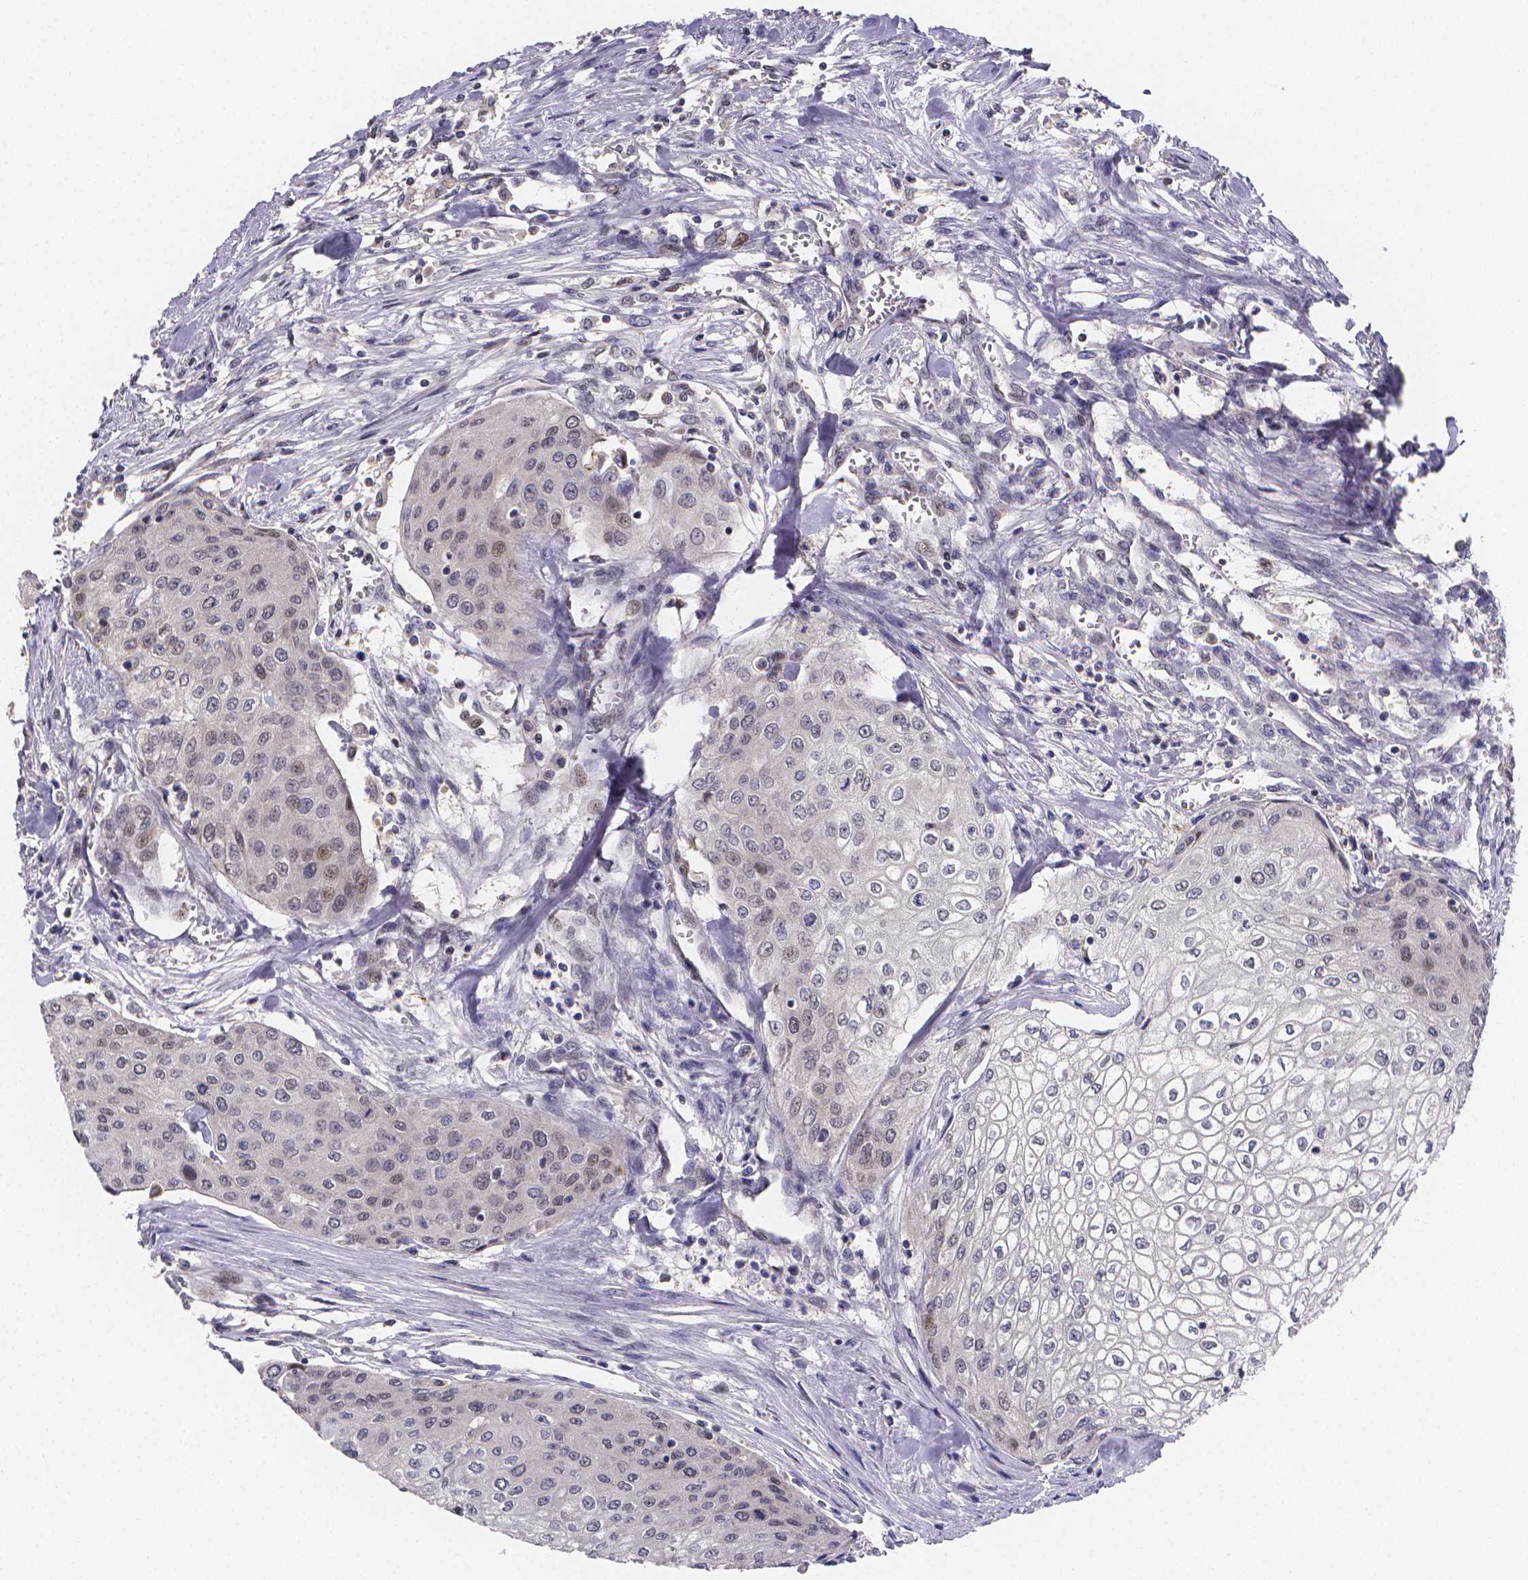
{"staining": {"intensity": "negative", "quantity": "none", "location": "none"}, "tissue": "urothelial cancer", "cell_type": "Tumor cells", "image_type": "cancer", "snomed": [{"axis": "morphology", "description": "Urothelial carcinoma, High grade"}, {"axis": "topography", "description": "Urinary bladder"}], "caption": "A high-resolution image shows IHC staining of urothelial cancer, which reveals no significant positivity in tumor cells. Brightfield microscopy of IHC stained with DAB (brown) and hematoxylin (blue), captured at high magnification.", "gene": "PAH", "patient": {"sex": "male", "age": 62}}